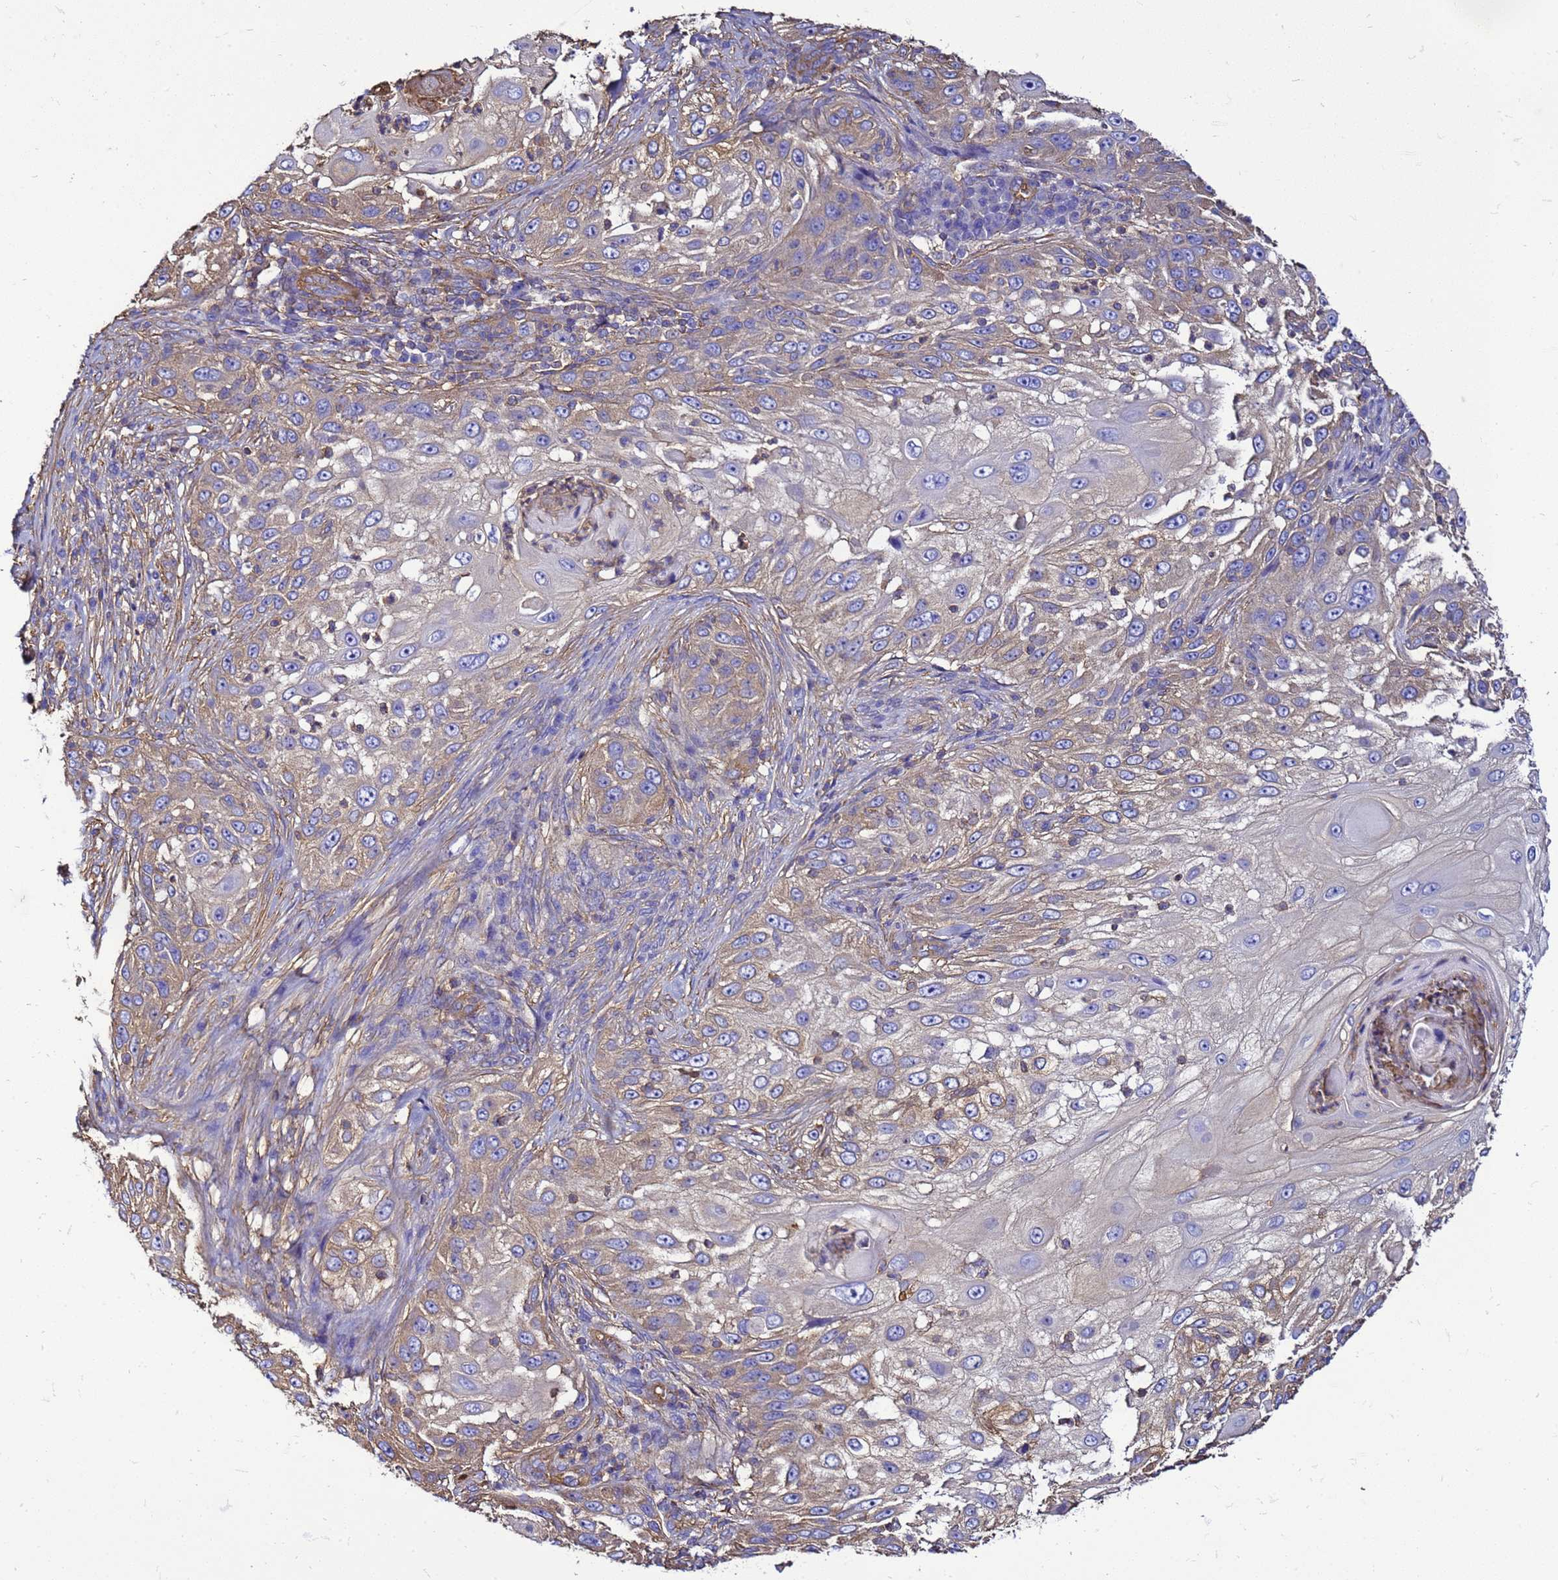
{"staining": {"intensity": "weak", "quantity": "25%-75%", "location": "cytoplasmic/membranous"}, "tissue": "skin cancer", "cell_type": "Tumor cells", "image_type": "cancer", "snomed": [{"axis": "morphology", "description": "Squamous cell carcinoma, NOS"}, {"axis": "topography", "description": "Skin"}], "caption": "Immunohistochemistry (IHC) image of human skin cancer stained for a protein (brown), which demonstrates low levels of weak cytoplasmic/membranous staining in about 25%-75% of tumor cells.", "gene": "MYL12A", "patient": {"sex": "female", "age": 44}}